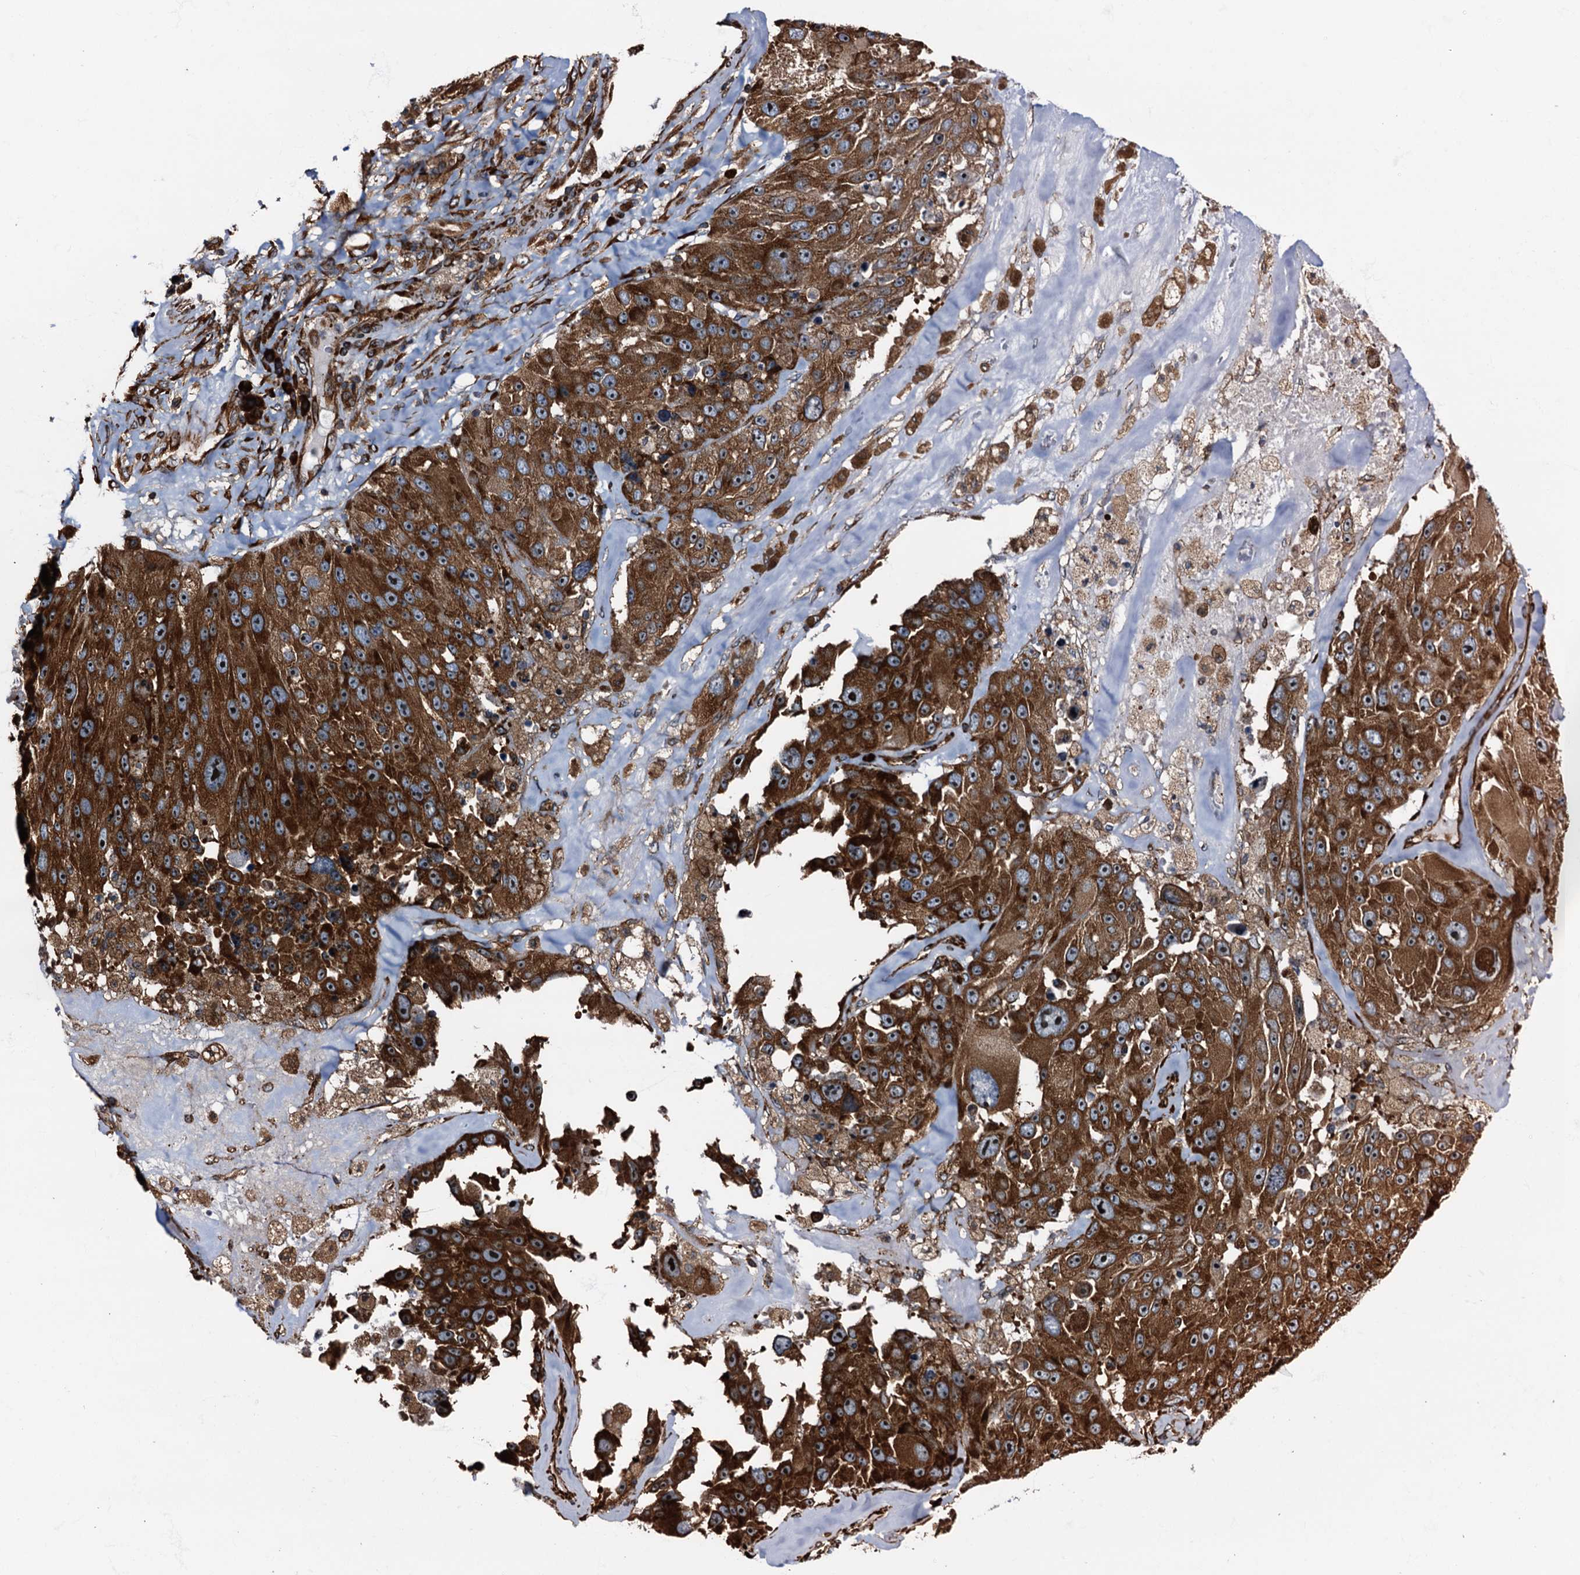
{"staining": {"intensity": "strong", "quantity": ">75%", "location": "cytoplasmic/membranous"}, "tissue": "melanoma", "cell_type": "Tumor cells", "image_type": "cancer", "snomed": [{"axis": "morphology", "description": "Malignant melanoma, Metastatic site"}, {"axis": "topography", "description": "Lymph node"}], "caption": "Protein analysis of melanoma tissue demonstrates strong cytoplasmic/membranous positivity in approximately >75% of tumor cells.", "gene": "ATP2C1", "patient": {"sex": "male", "age": 62}}